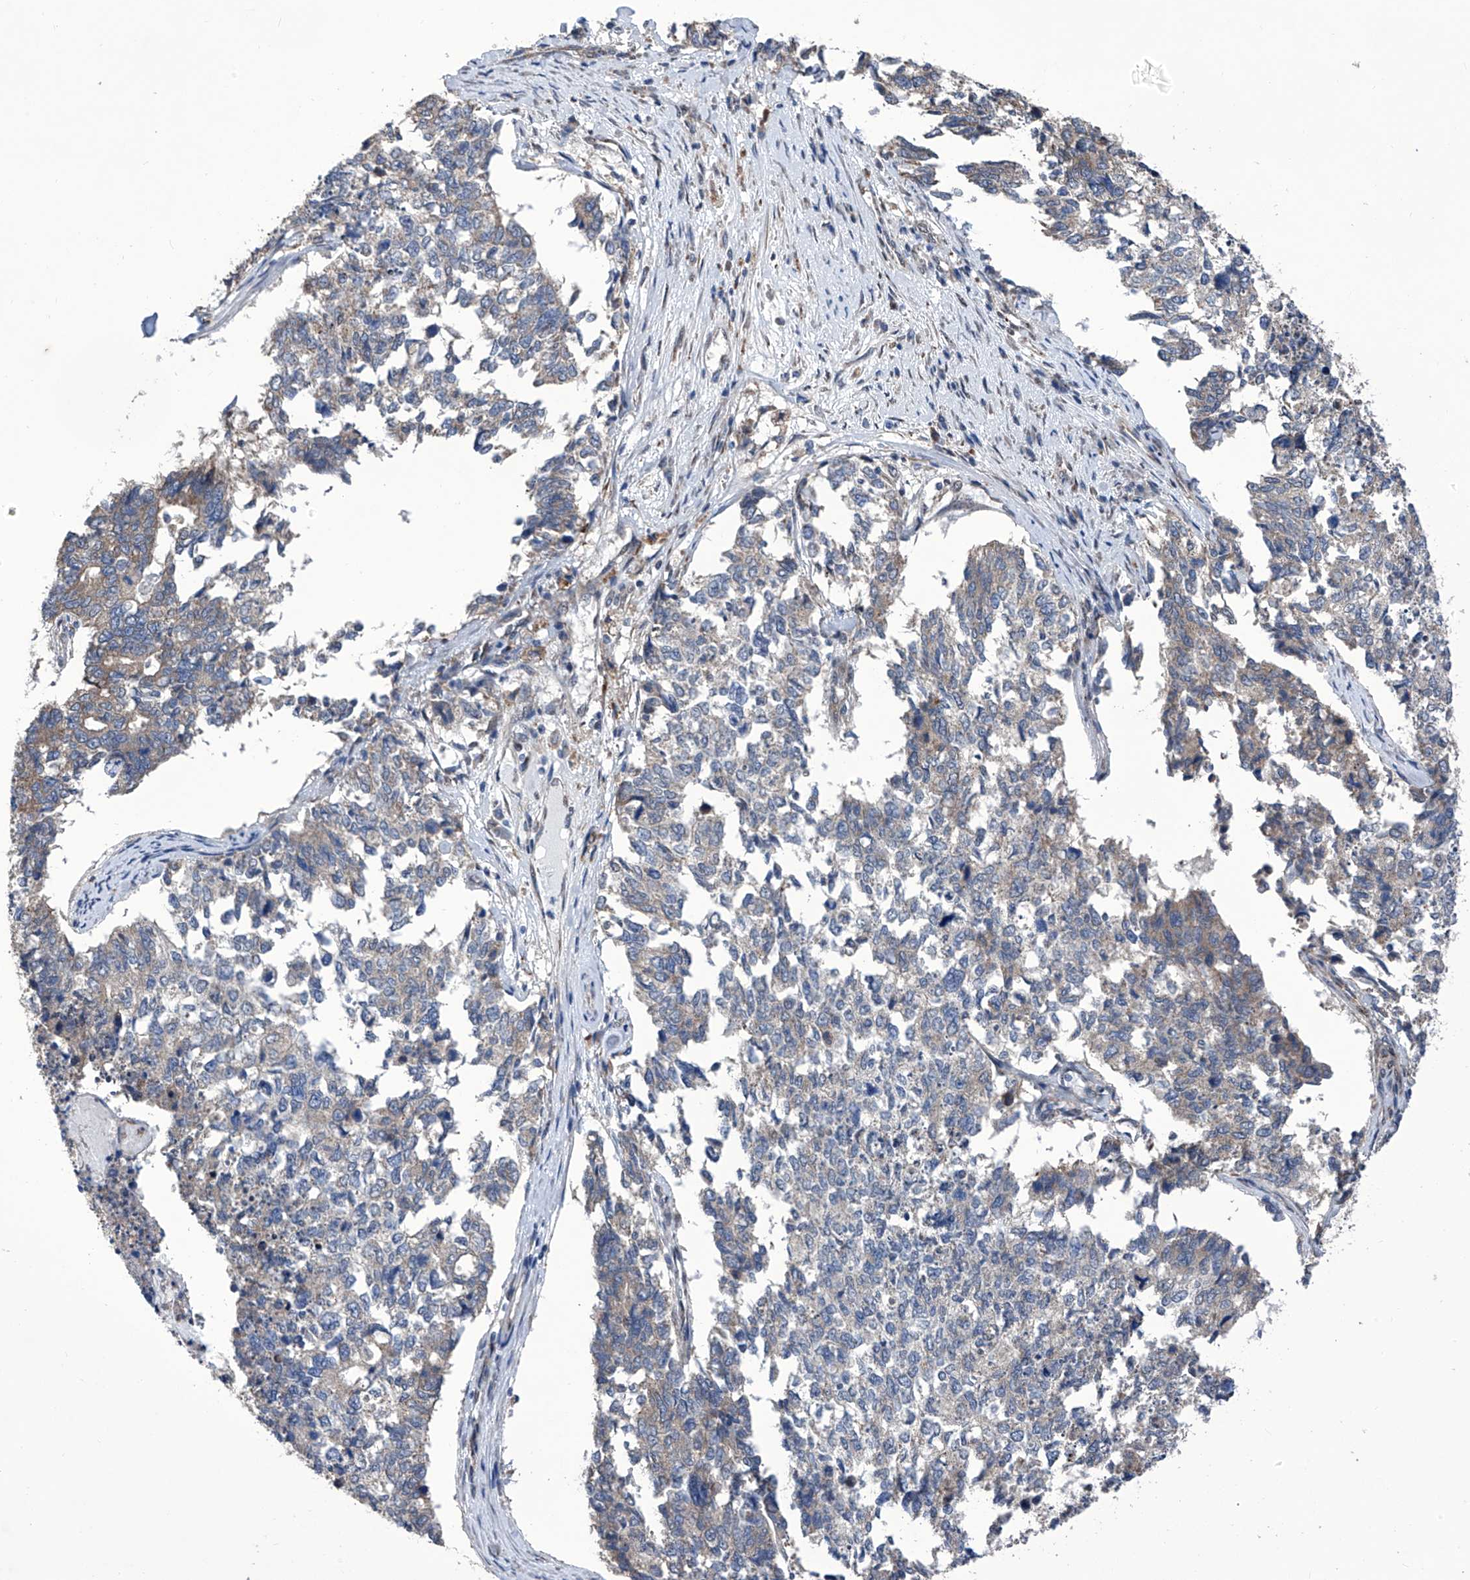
{"staining": {"intensity": "weak", "quantity": "<25%", "location": "cytoplasmic/membranous"}, "tissue": "cervical cancer", "cell_type": "Tumor cells", "image_type": "cancer", "snomed": [{"axis": "morphology", "description": "Squamous cell carcinoma, NOS"}, {"axis": "topography", "description": "Cervix"}], "caption": "Immunohistochemistry photomicrograph of neoplastic tissue: cervical cancer stained with DAB shows no significant protein staining in tumor cells. (DAB immunohistochemistry visualized using brightfield microscopy, high magnification).", "gene": "KTI12", "patient": {"sex": "female", "age": 63}}